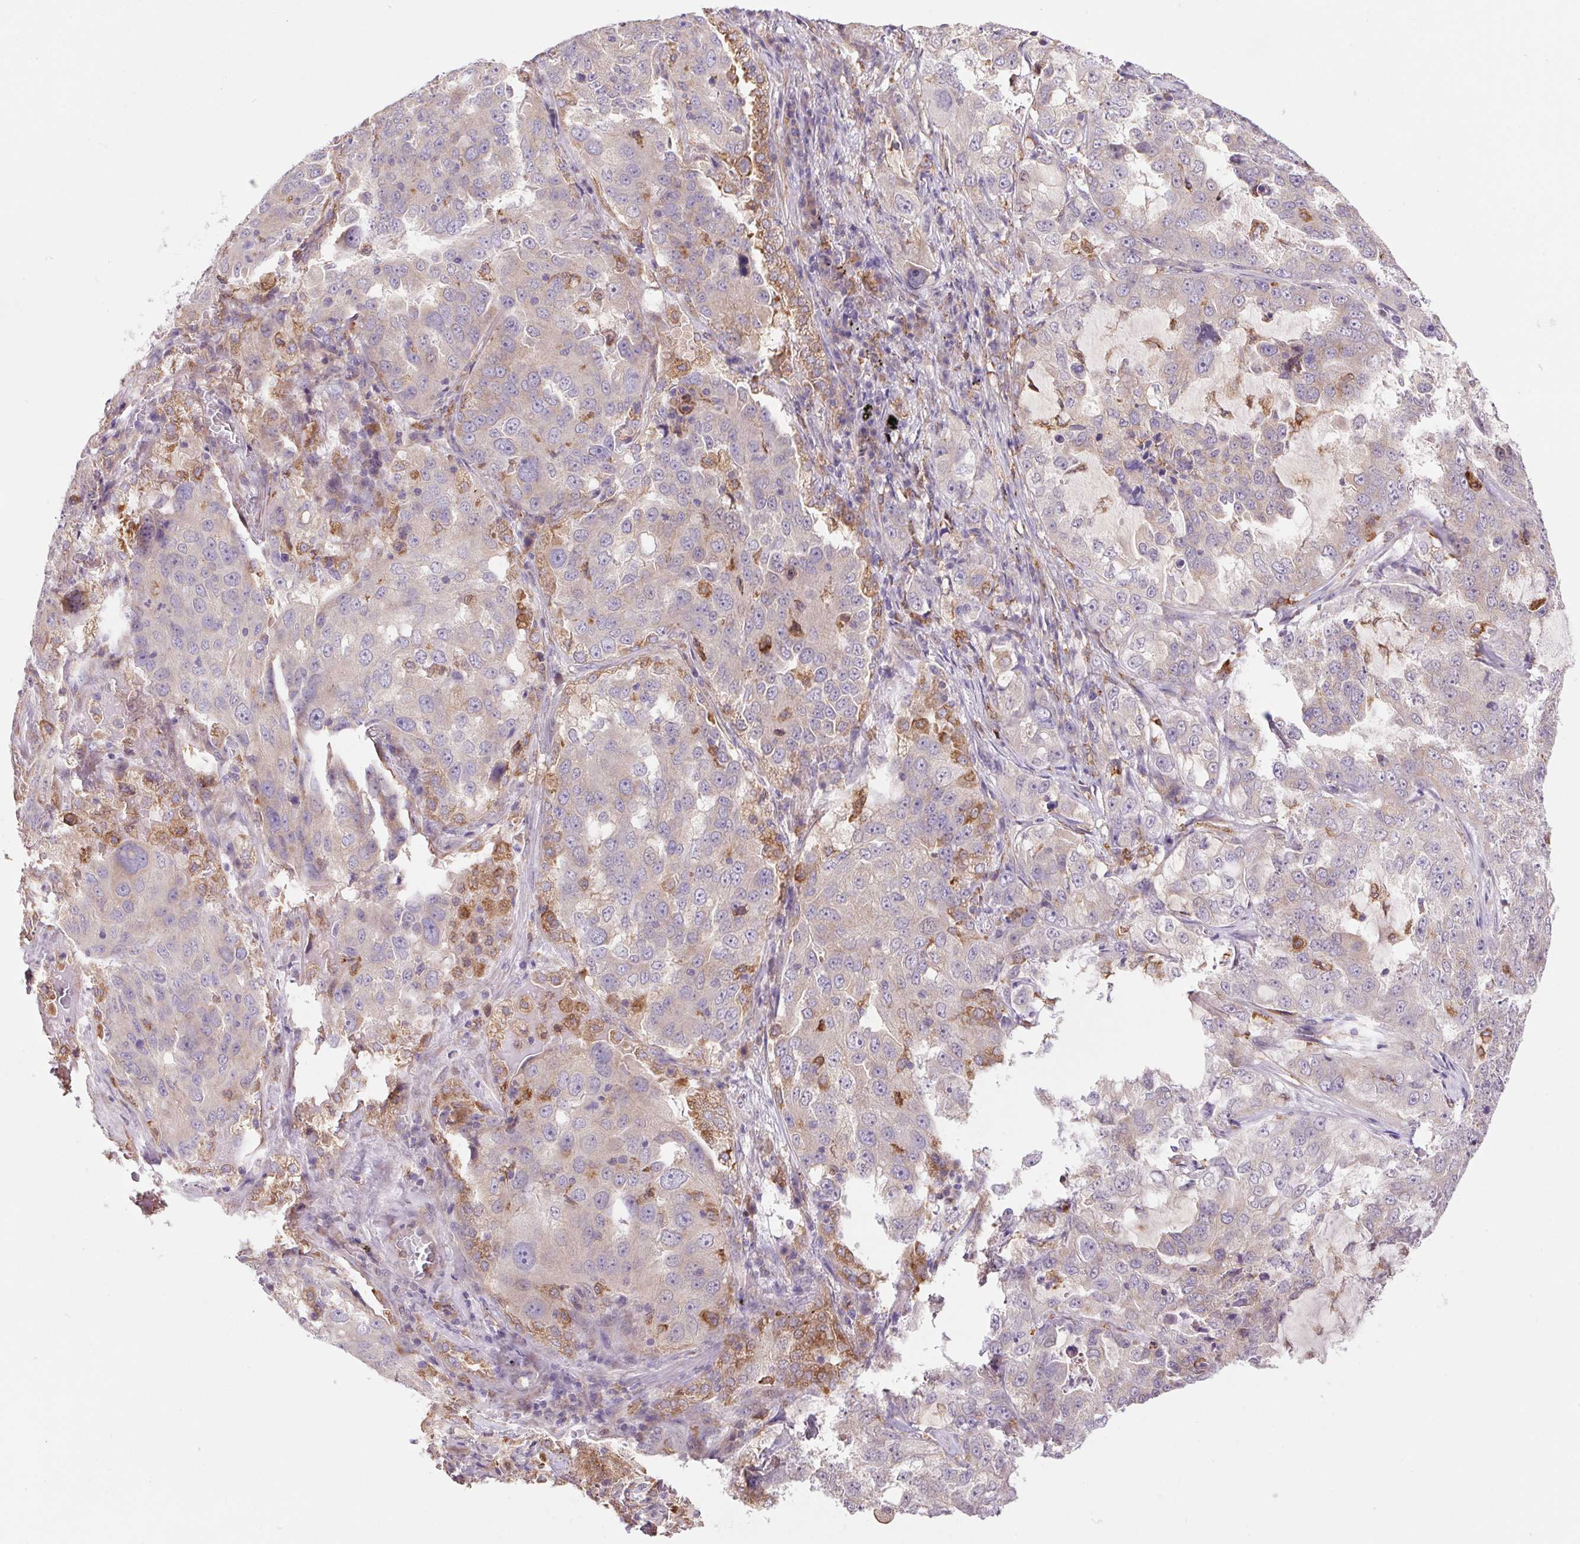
{"staining": {"intensity": "negative", "quantity": "none", "location": "none"}, "tissue": "lung cancer", "cell_type": "Tumor cells", "image_type": "cancer", "snomed": [{"axis": "morphology", "description": "Adenocarcinoma, NOS"}, {"axis": "topography", "description": "Lung"}], "caption": "Immunohistochemical staining of lung adenocarcinoma reveals no significant expression in tumor cells. (Stains: DAB (3,3'-diaminobenzidine) IHC with hematoxylin counter stain, Microscopy: brightfield microscopy at high magnification).", "gene": "KLHL20", "patient": {"sex": "female", "age": 61}}